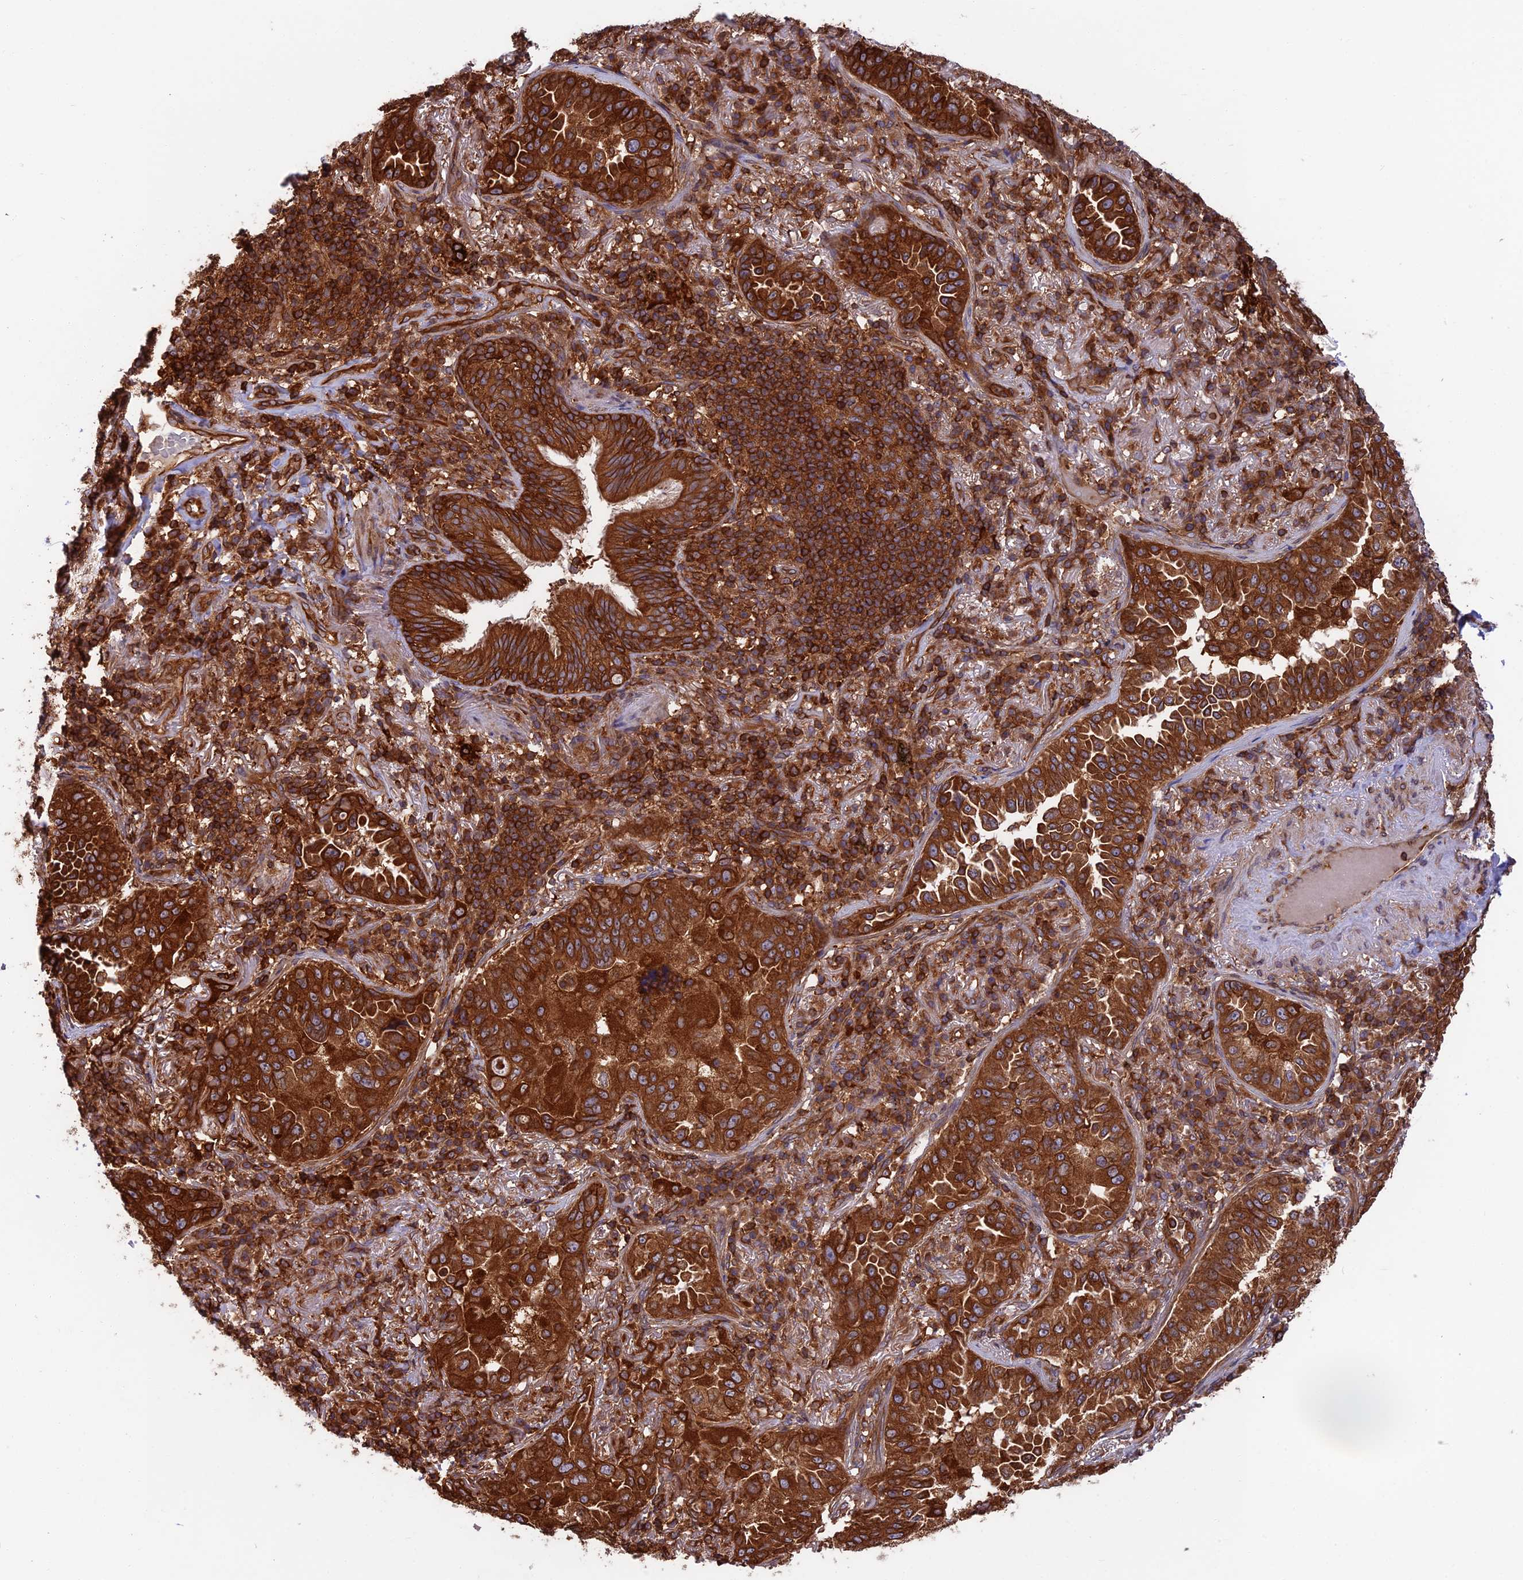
{"staining": {"intensity": "strong", "quantity": ">75%", "location": "cytoplasmic/membranous"}, "tissue": "lung cancer", "cell_type": "Tumor cells", "image_type": "cancer", "snomed": [{"axis": "morphology", "description": "Adenocarcinoma, NOS"}, {"axis": "topography", "description": "Lung"}], "caption": "Protein expression analysis of human lung cancer reveals strong cytoplasmic/membranous staining in approximately >75% of tumor cells.", "gene": "WDR1", "patient": {"sex": "female", "age": 69}}